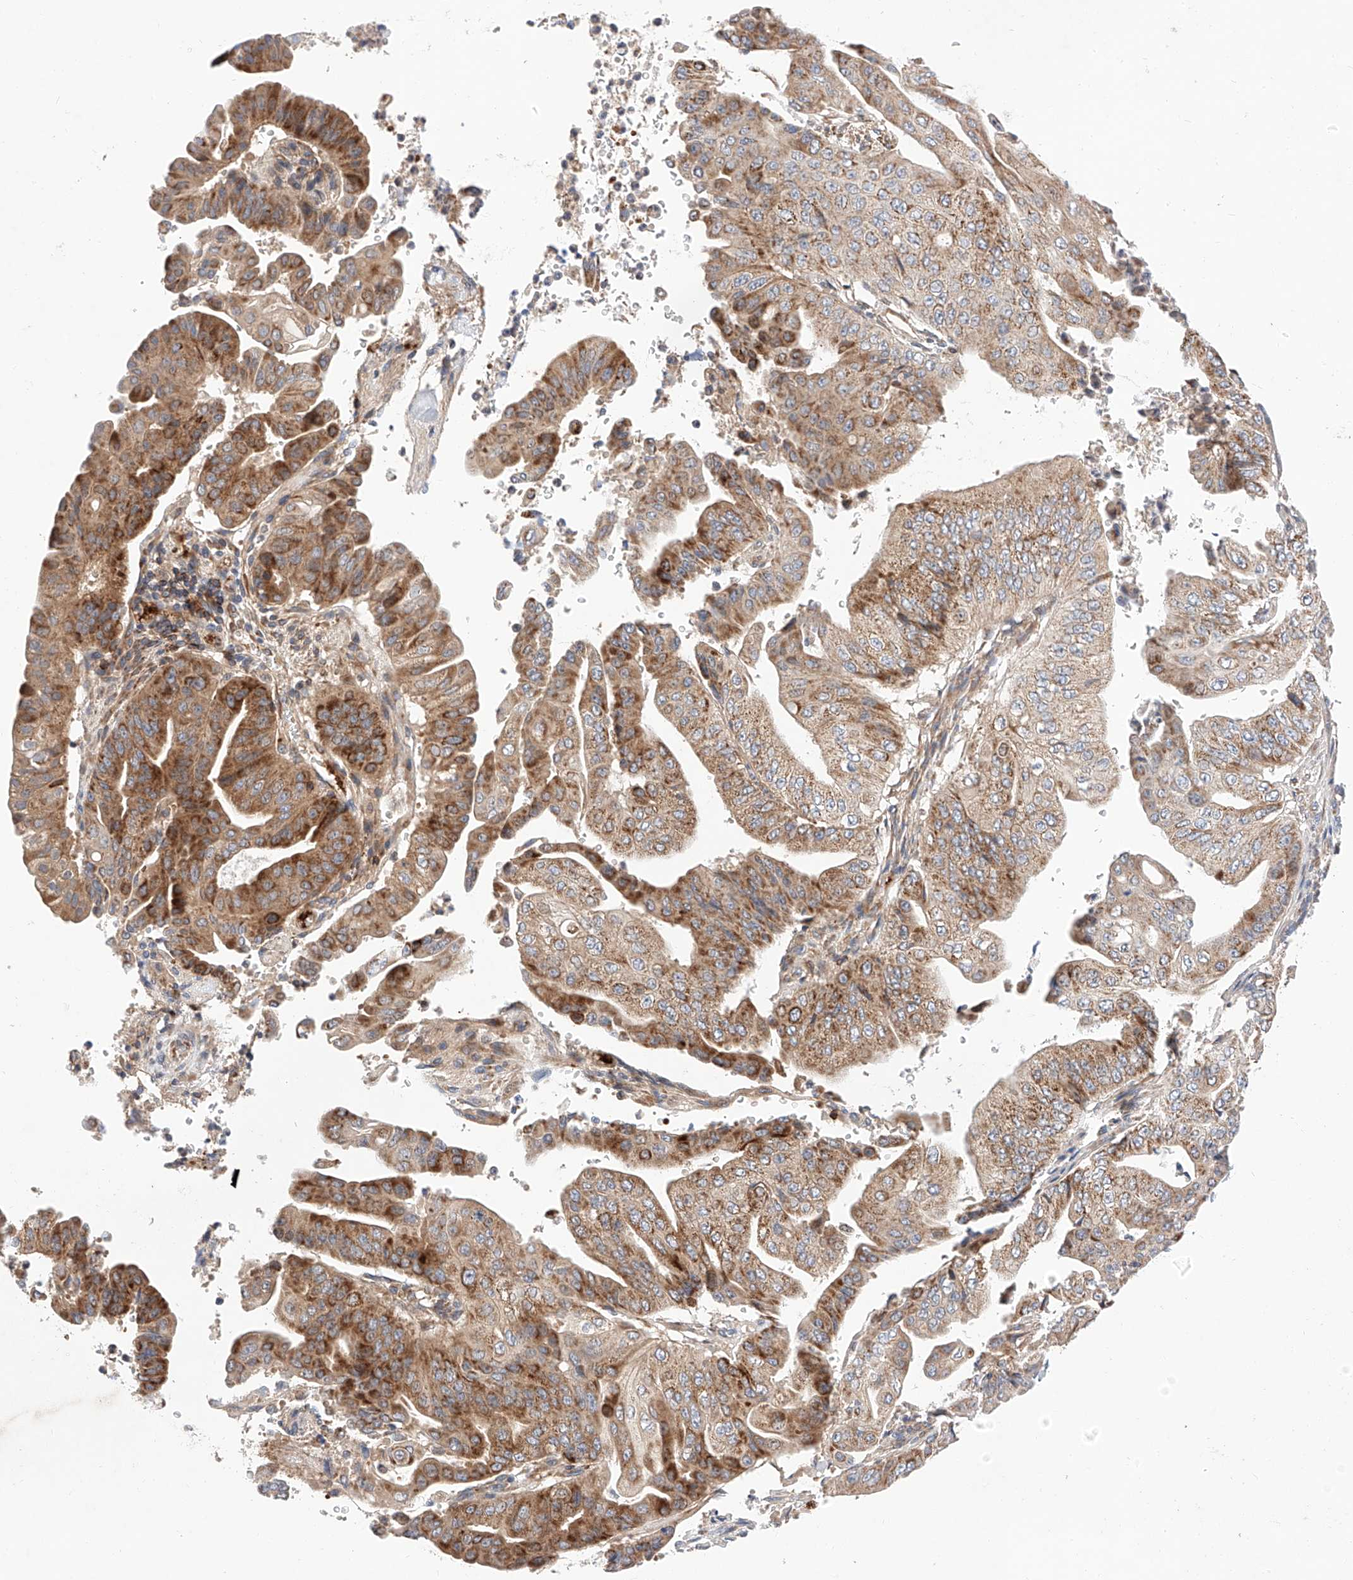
{"staining": {"intensity": "moderate", "quantity": ">75%", "location": "cytoplasmic/membranous"}, "tissue": "pancreatic cancer", "cell_type": "Tumor cells", "image_type": "cancer", "snomed": [{"axis": "morphology", "description": "Adenocarcinoma, NOS"}, {"axis": "topography", "description": "Pancreas"}], "caption": "The histopathology image exhibits a brown stain indicating the presence of a protein in the cytoplasmic/membranous of tumor cells in adenocarcinoma (pancreatic).", "gene": "NR1D1", "patient": {"sex": "female", "age": 77}}